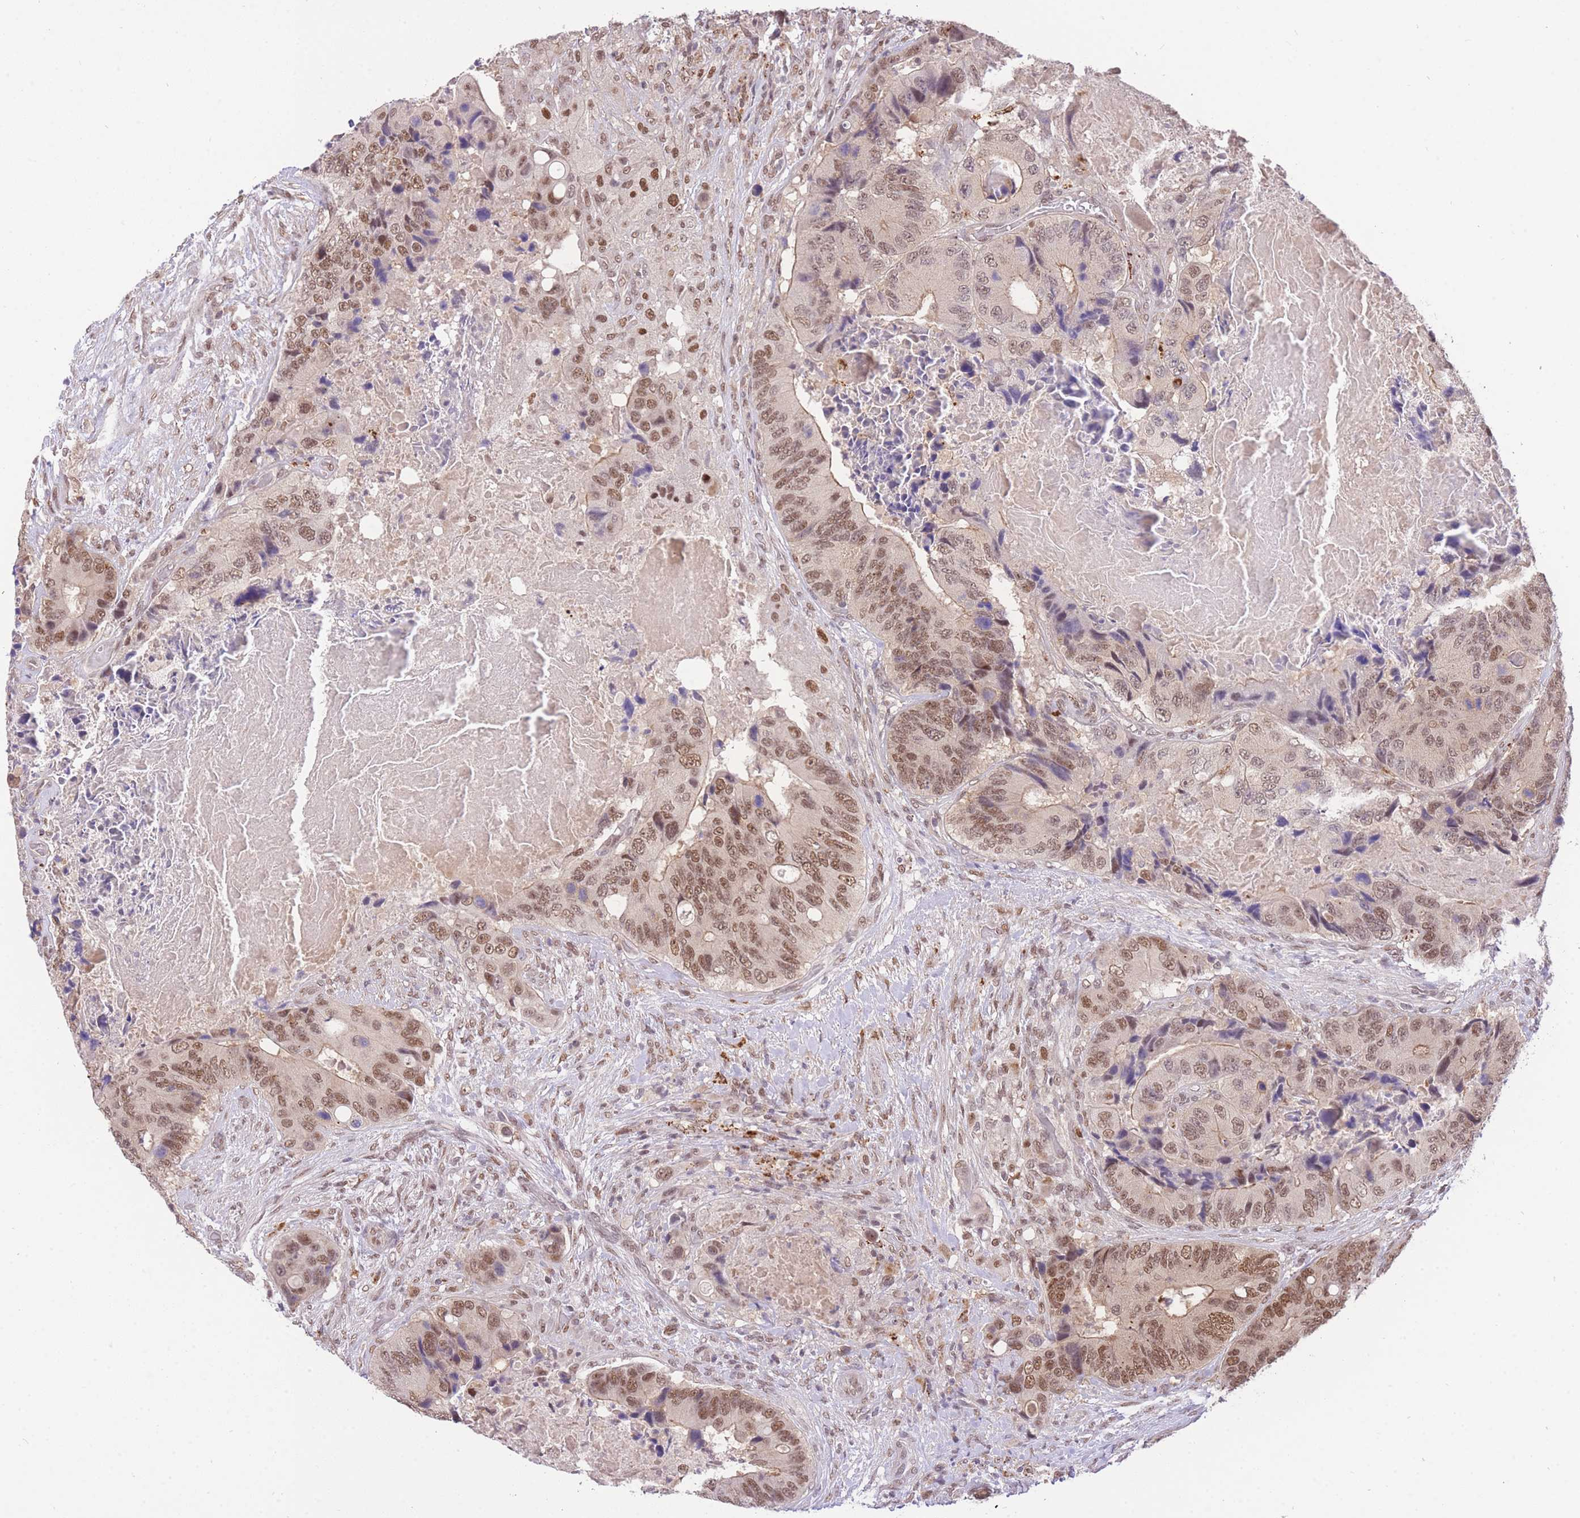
{"staining": {"intensity": "moderate", "quantity": ">75%", "location": "nuclear"}, "tissue": "colorectal cancer", "cell_type": "Tumor cells", "image_type": "cancer", "snomed": [{"axis": "morphology", "description": "Adenocarcinoma, NOS"}, {"axis": "topography", "description": "Colon"}], "caption": "This is an image of immunohistochemistry (IHC) staining of colorectal adenocarcinoma, which shows moderate positivity in the nuclear of tumor cells.", "gene": "UBXN7", "patient": {"sex": "male", "age": 84}}